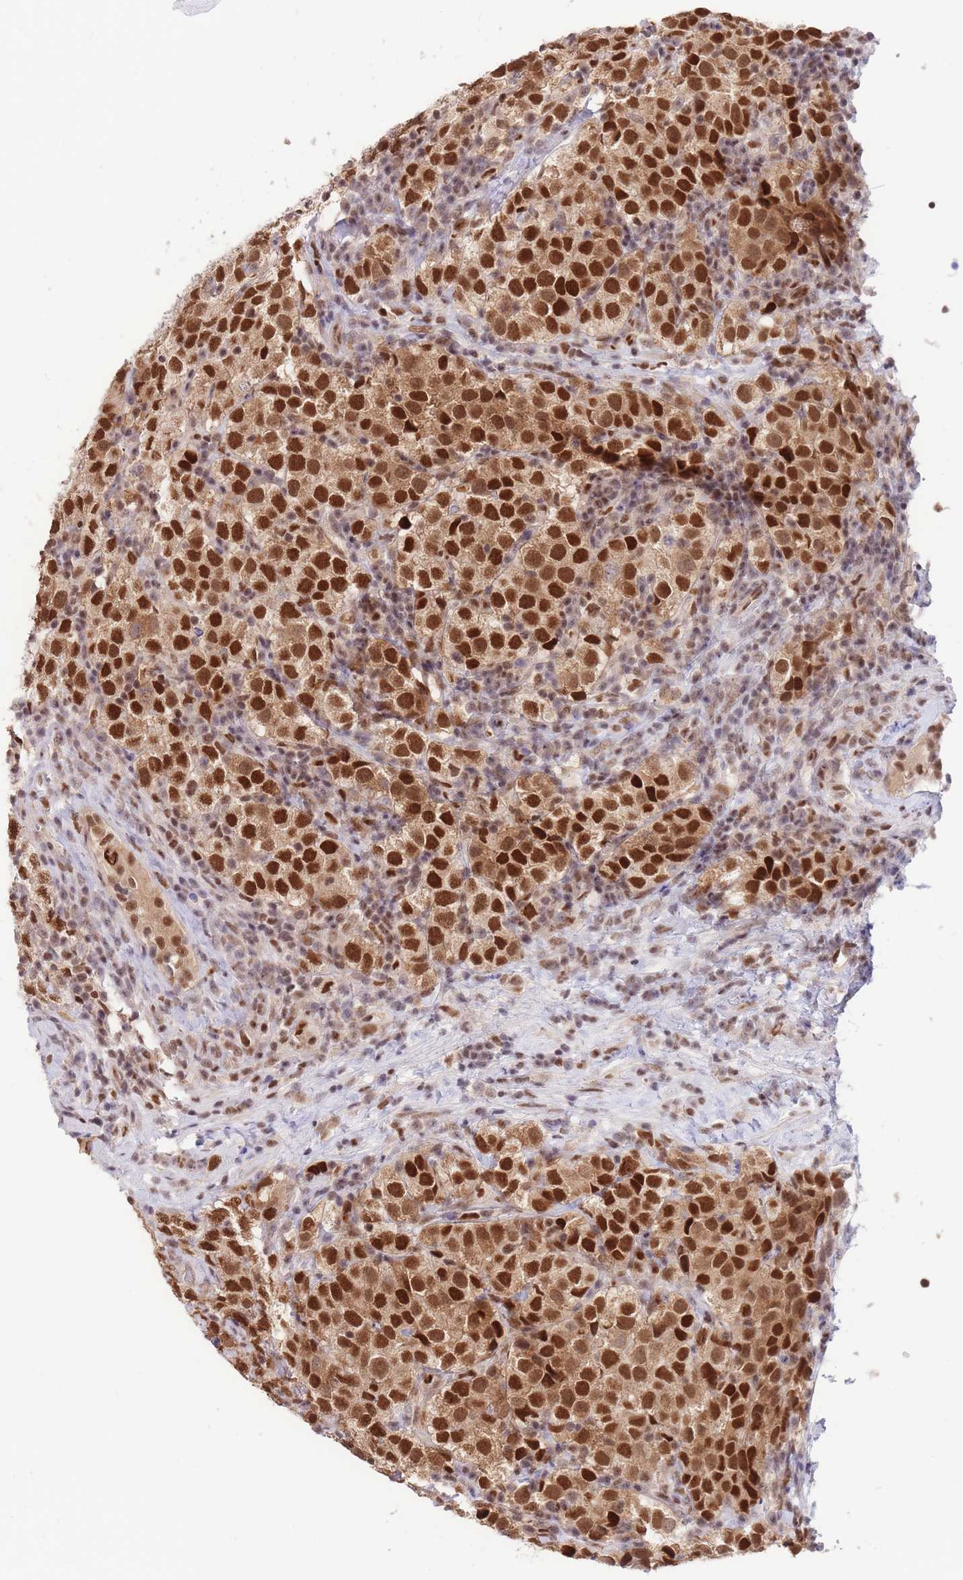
{"staining": {"intensity": "strong", "quantity": ">75%", "location": "nuclear"}, "tissue": "testis cancer", "cell_type": "Tumor cells", "image_type": "cancer", "snomed": [{"axis": "morphology", "description": "Seminoma, NOS"}, {"axis": "topography", "description": "Testis"}], "caption": "There is high levels of strong nuclear positivity in tumor cells of testis cancer (seminoma), as demonstrated by immunohistochemical staining (brown color).", "gene": "SMAD9", "patient": {"sex": "male", "age": 34}}